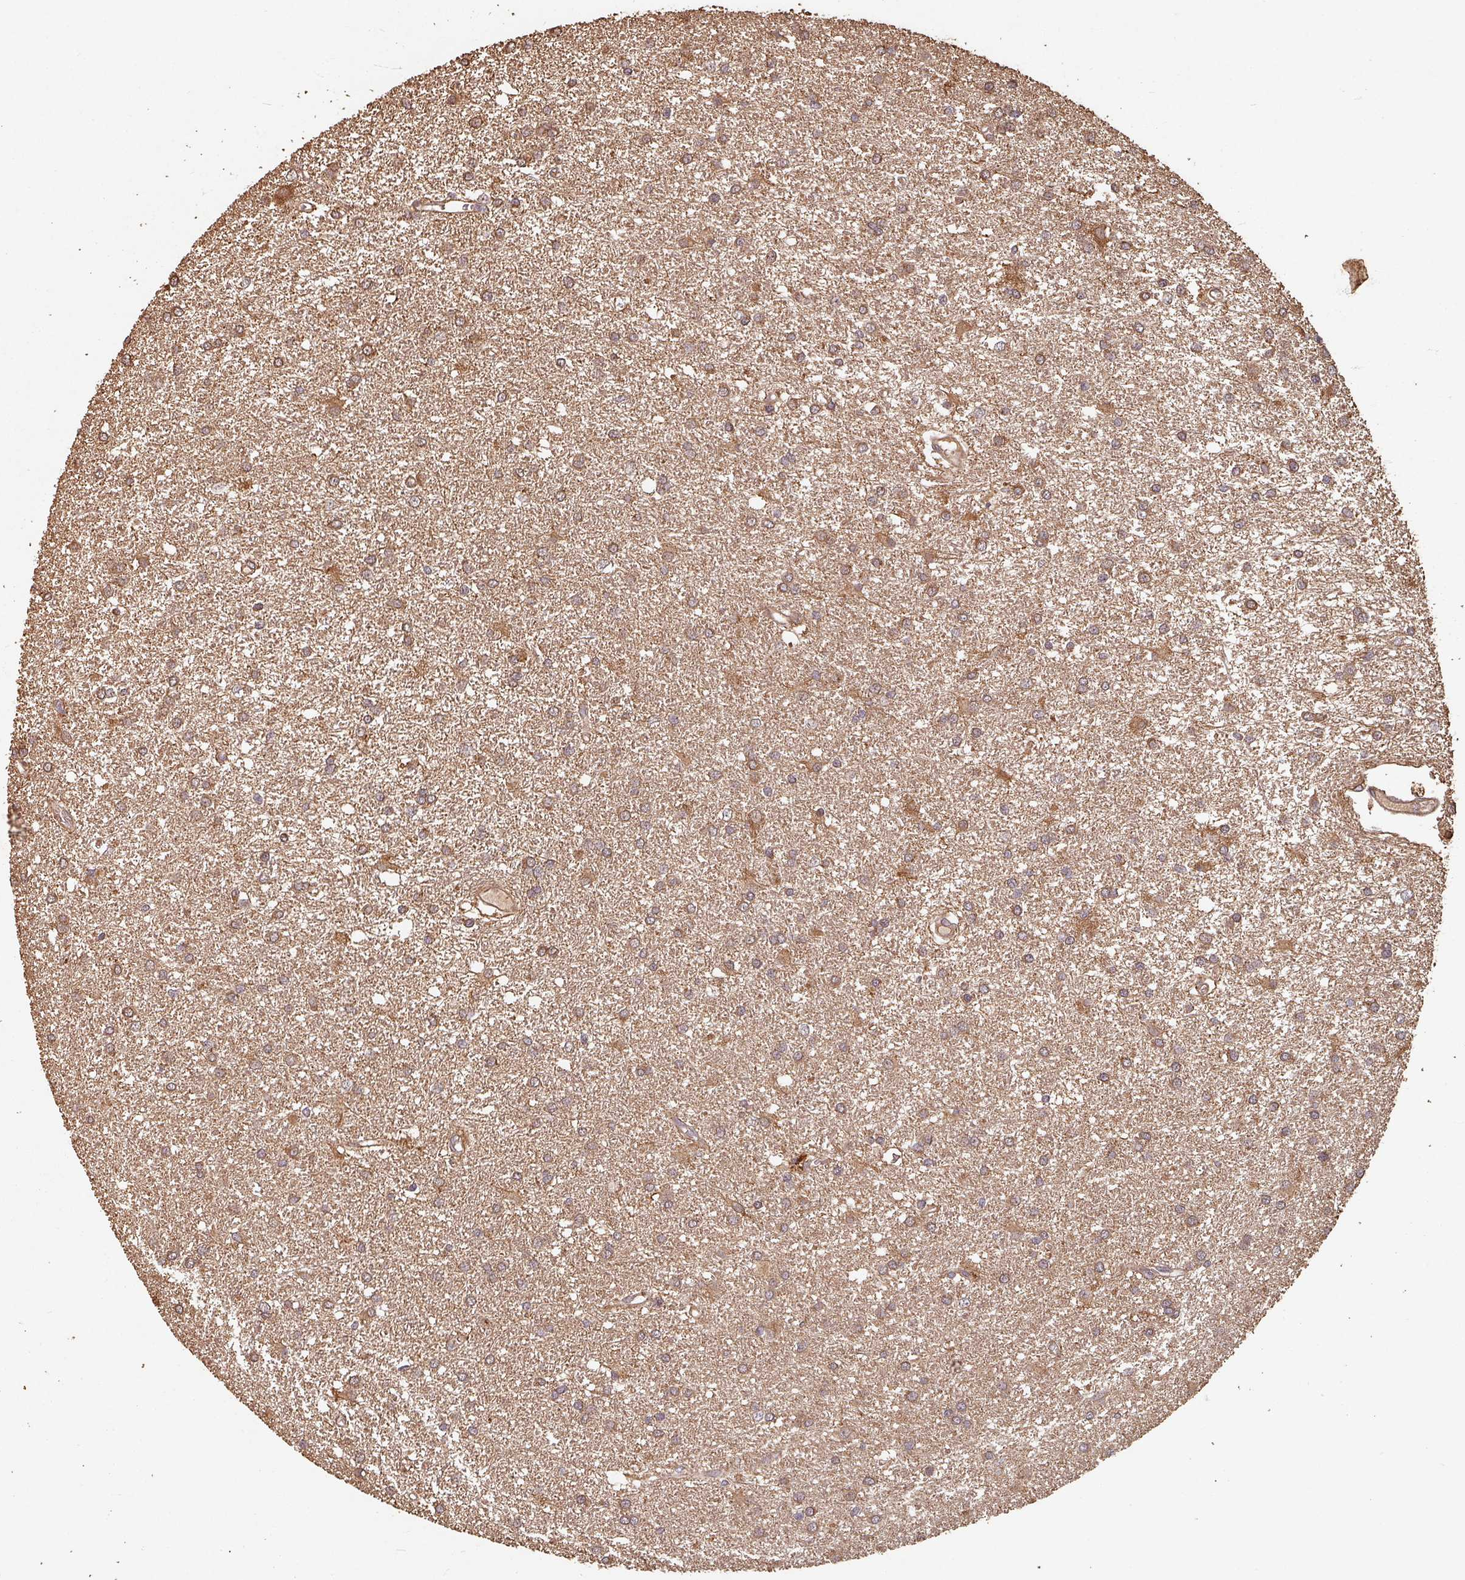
{"staining": {"intensity": "moderate", "quantity": ">75%", "location": "cytoplasmic/membranous"}, "tissue": "glioma", "cell_type": "Tumor cells", "image_type": "cancer", "snomed": [{"axis": "morphology", "description": "Glioma, malignant, High grade"}, {"axis": "topography", "description": "Brain"}], "caption": "Glioma tissue displays moderate cytoplasmic/membranous expression in about >75% of tumor cells Using DAB (brown) and hematoxylin (blue) stains, captured at high magnification using brightfield microscopy.", "gene": "EID1", "patient": {"sex": "female", "age": 50}}